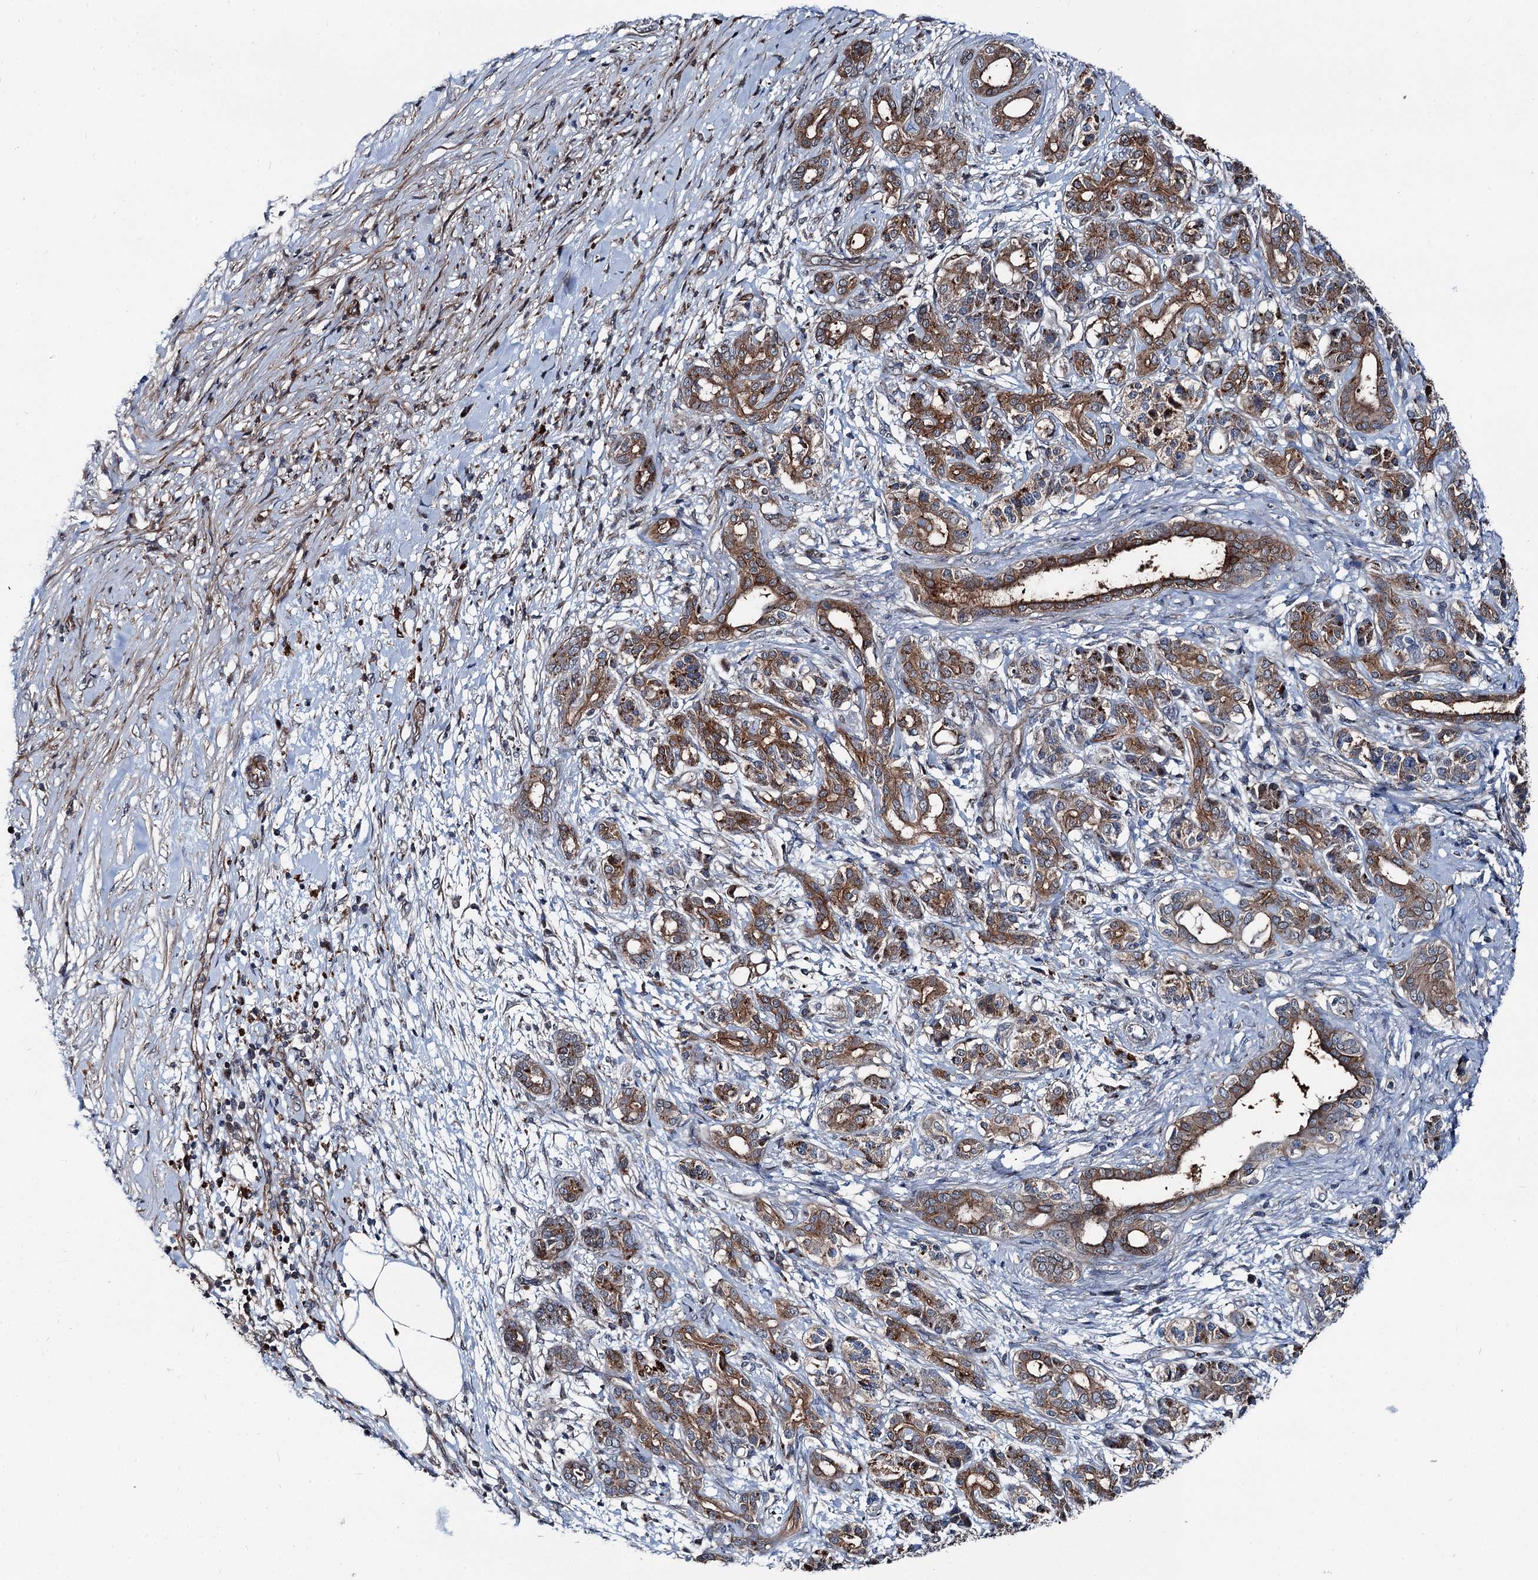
{"staining": {"intensity": "moderate", "quantity": ">75%", "location": "cytoplasmic/membranous"}, "tissue": "pancreatic cancer", "cell_type": "Tumor cells", "image_type": "cancer", "snomed": [{"axis": "morphology", "description": "Adenocarcinoma, NOS"}, {"axis": "topography", "description": "Pancreas"}], "caption": "Moderate cytoplasmic/membranous positivity for a protein is present in about >75% of tumor cells of adenocarcinoma (pancreatic) using IHC.", "gene": "POLR1D", "patient": {"sex": "female", "age": 55}}